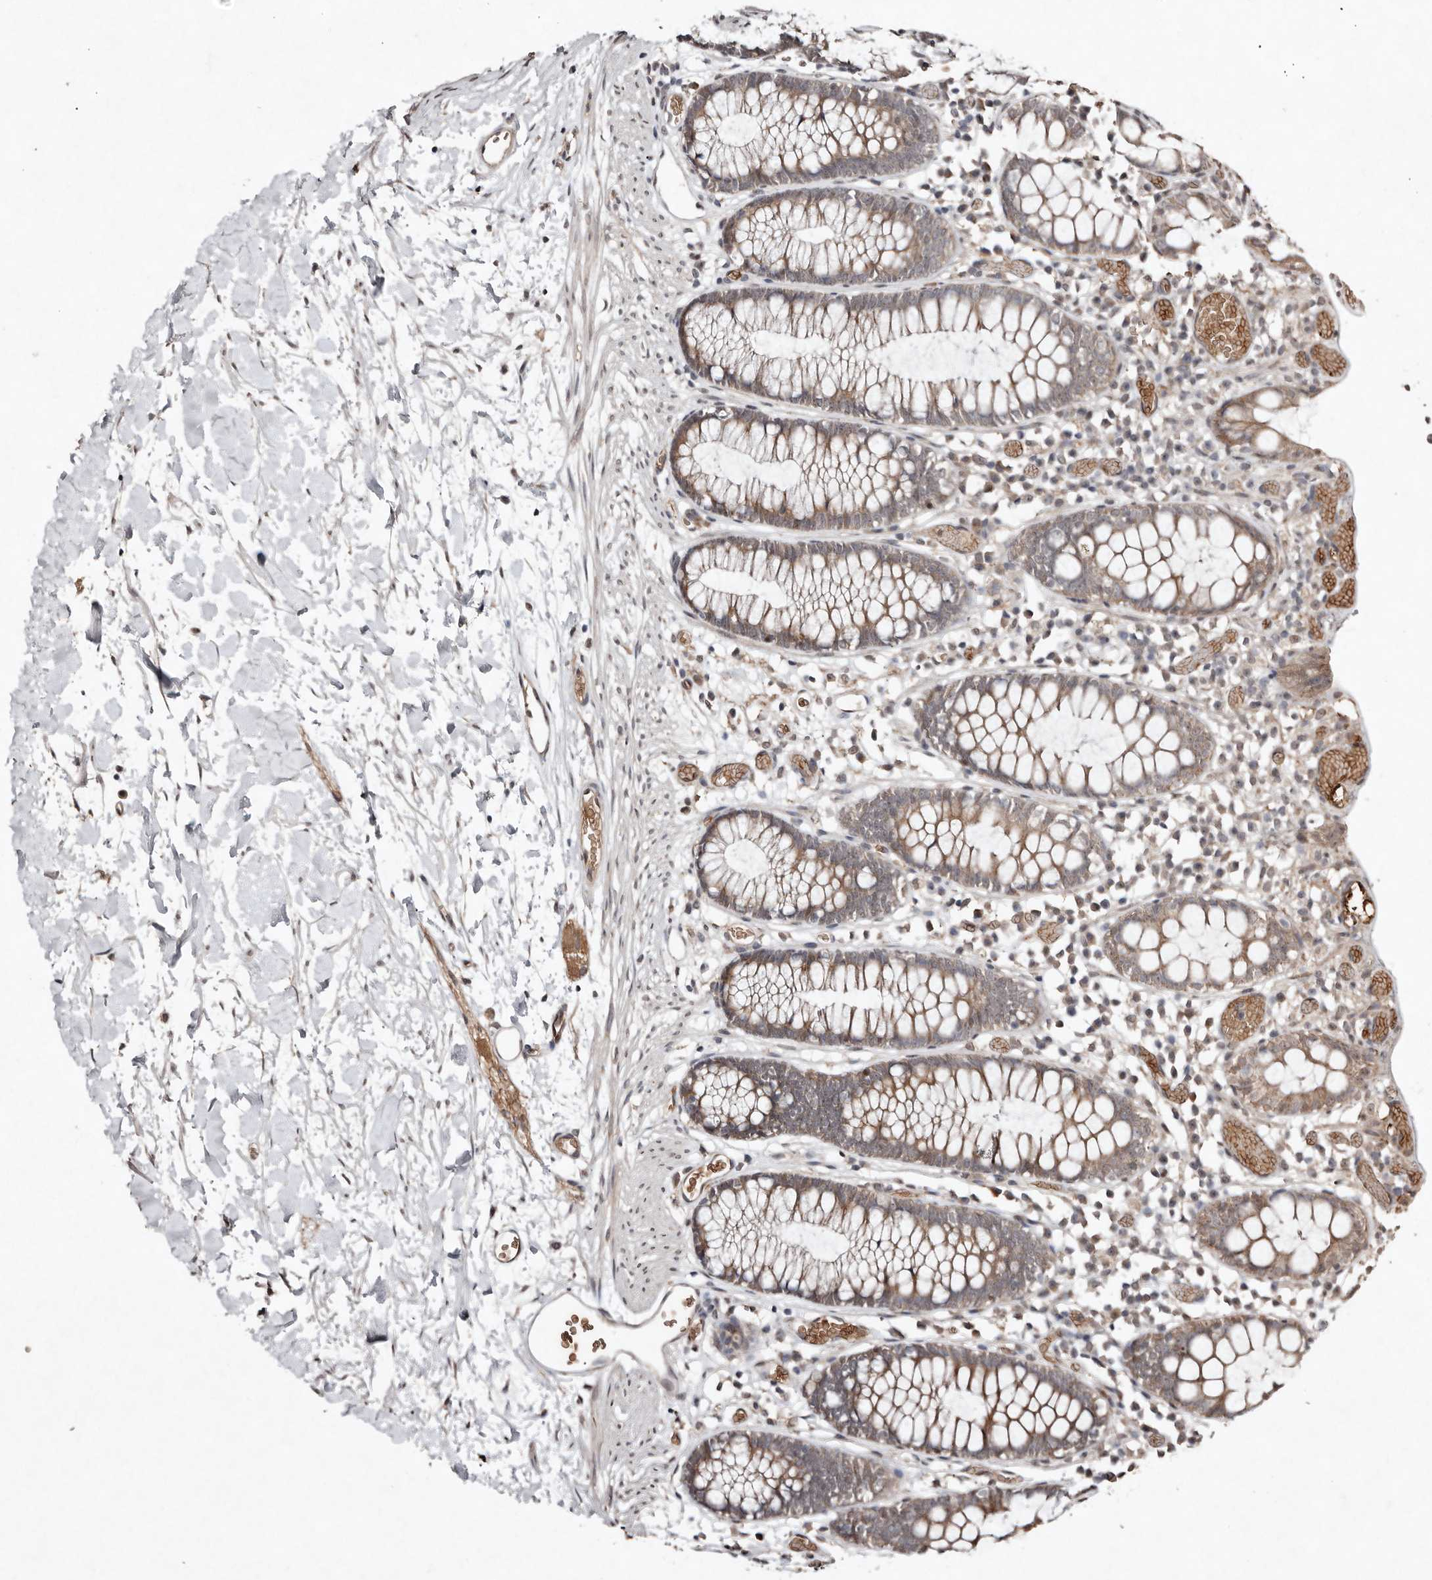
{"staining": {"intensity": "moderate", "quantity": "25%-75%", "location": "cytoplasmic/membranous"}, "tissue": "colon", "cell_type": "Endothelial cells", "image_type": "normal", "snomed": [{"axis": "morphology", "description": "Normal tissue, NOS"}, {"axis": "topography", "description": "Colon"}], "caption": "The photomicrograph exhibits staining of normal colon, revealing moderate cytoplasmic/membranous protein expression (brown color) within endothelial cells. The protein of interest is shown in brown color, while the nuclei are stained blue.", "gene": "DIP2C", "patient": {"sex": "male", "age": 14}}